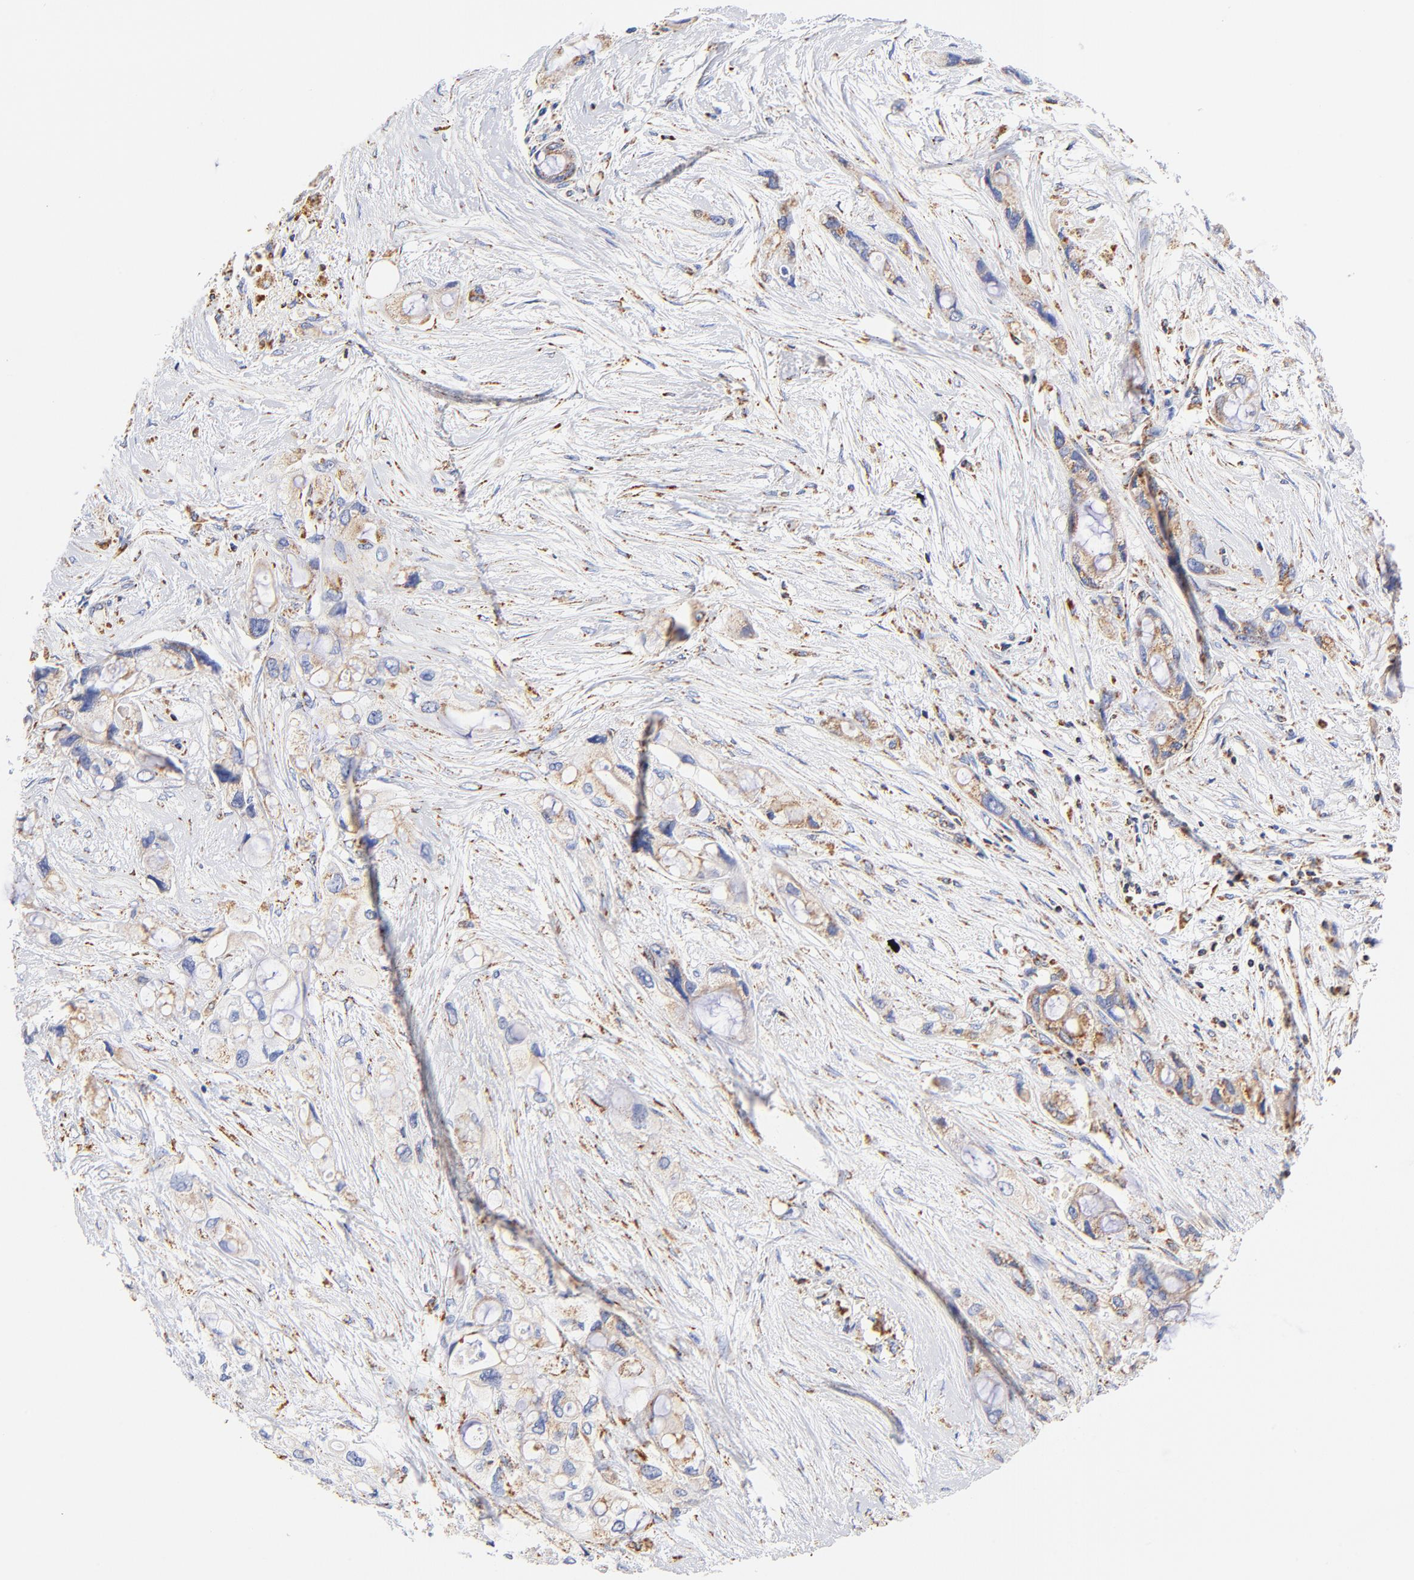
{"staining": {"intensity": "moderate", "quantity": "25%-75%", "location": "cytoplasmic/membranous"}, "tissue": "pancreatic cancer", "cell_type": "Tumor cells", "image_type": "cancer", "snomed": [{"axis": "morphology", "description": "Adenocarcinoma, NOS"}, {"axis": "topography", "description": "Pancreas"}], "caption": "Human adenocarcinoma (pancreatic) stained with a protein marker reveals moderate staining in tumor cells.", "gene": "ATP5F1D", "patient": {"sex": "female", "age": 59}}